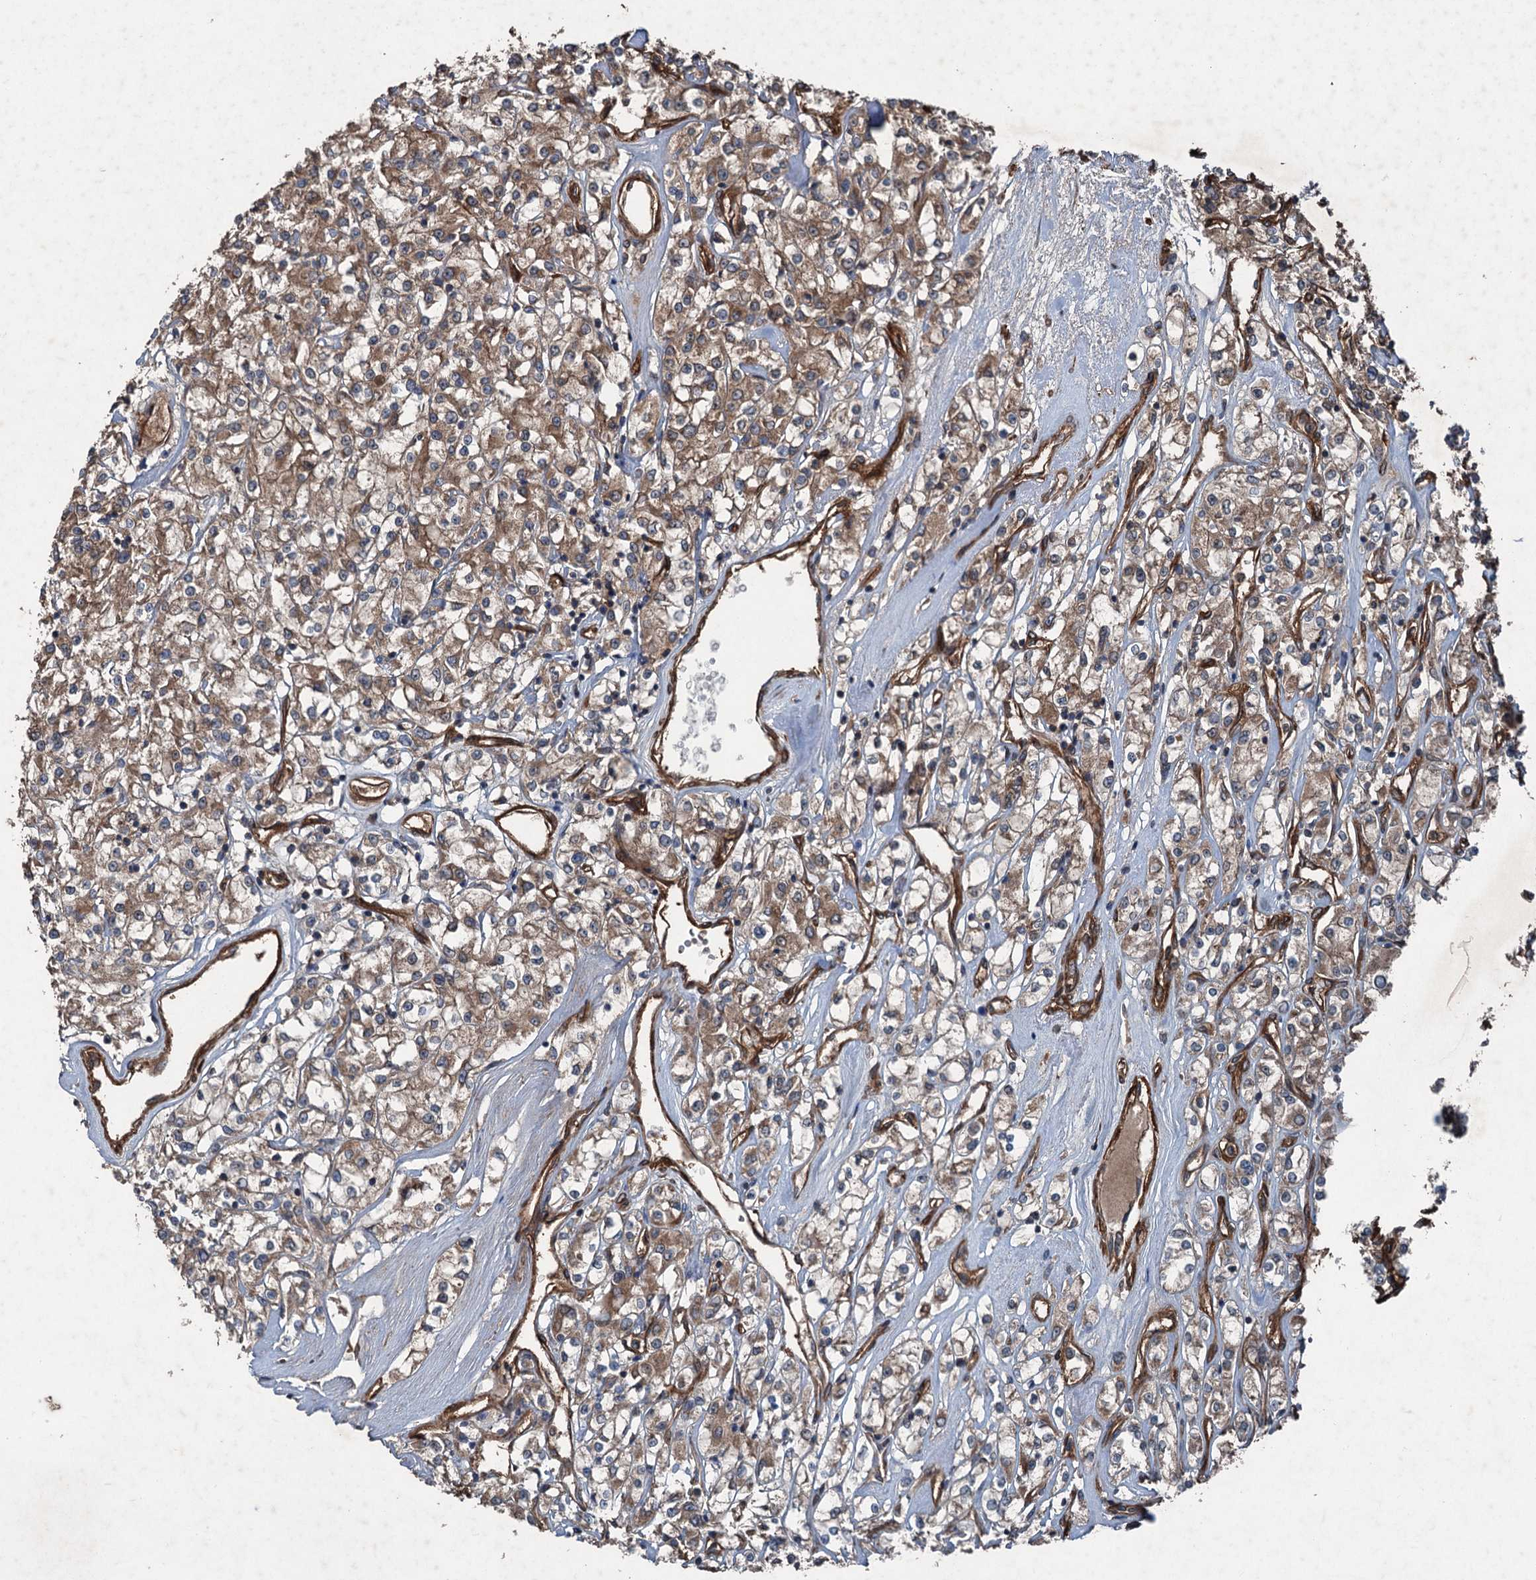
{"staining": {"intensity": "moderate", "quantity": ">75%", "location": "cytoplasmic/membranous"}, "tissue": "renal cancer", "cell_type": "Tumor cells", "image_type": "cancer", "snomed": [{"axis": "morphology", "description": "Adenocarcinoma, NOS"}, {"axis": "topography", "description": "Kidney"}], "caption": "There is medium levels of moderate cytoplasmic/membranous expression in tumor cells of renal cancer, as demonstrated by immunohistochemical staining (brown color).", "gene": "RNF214", "patient": {"sex": "female", "age": 59}}